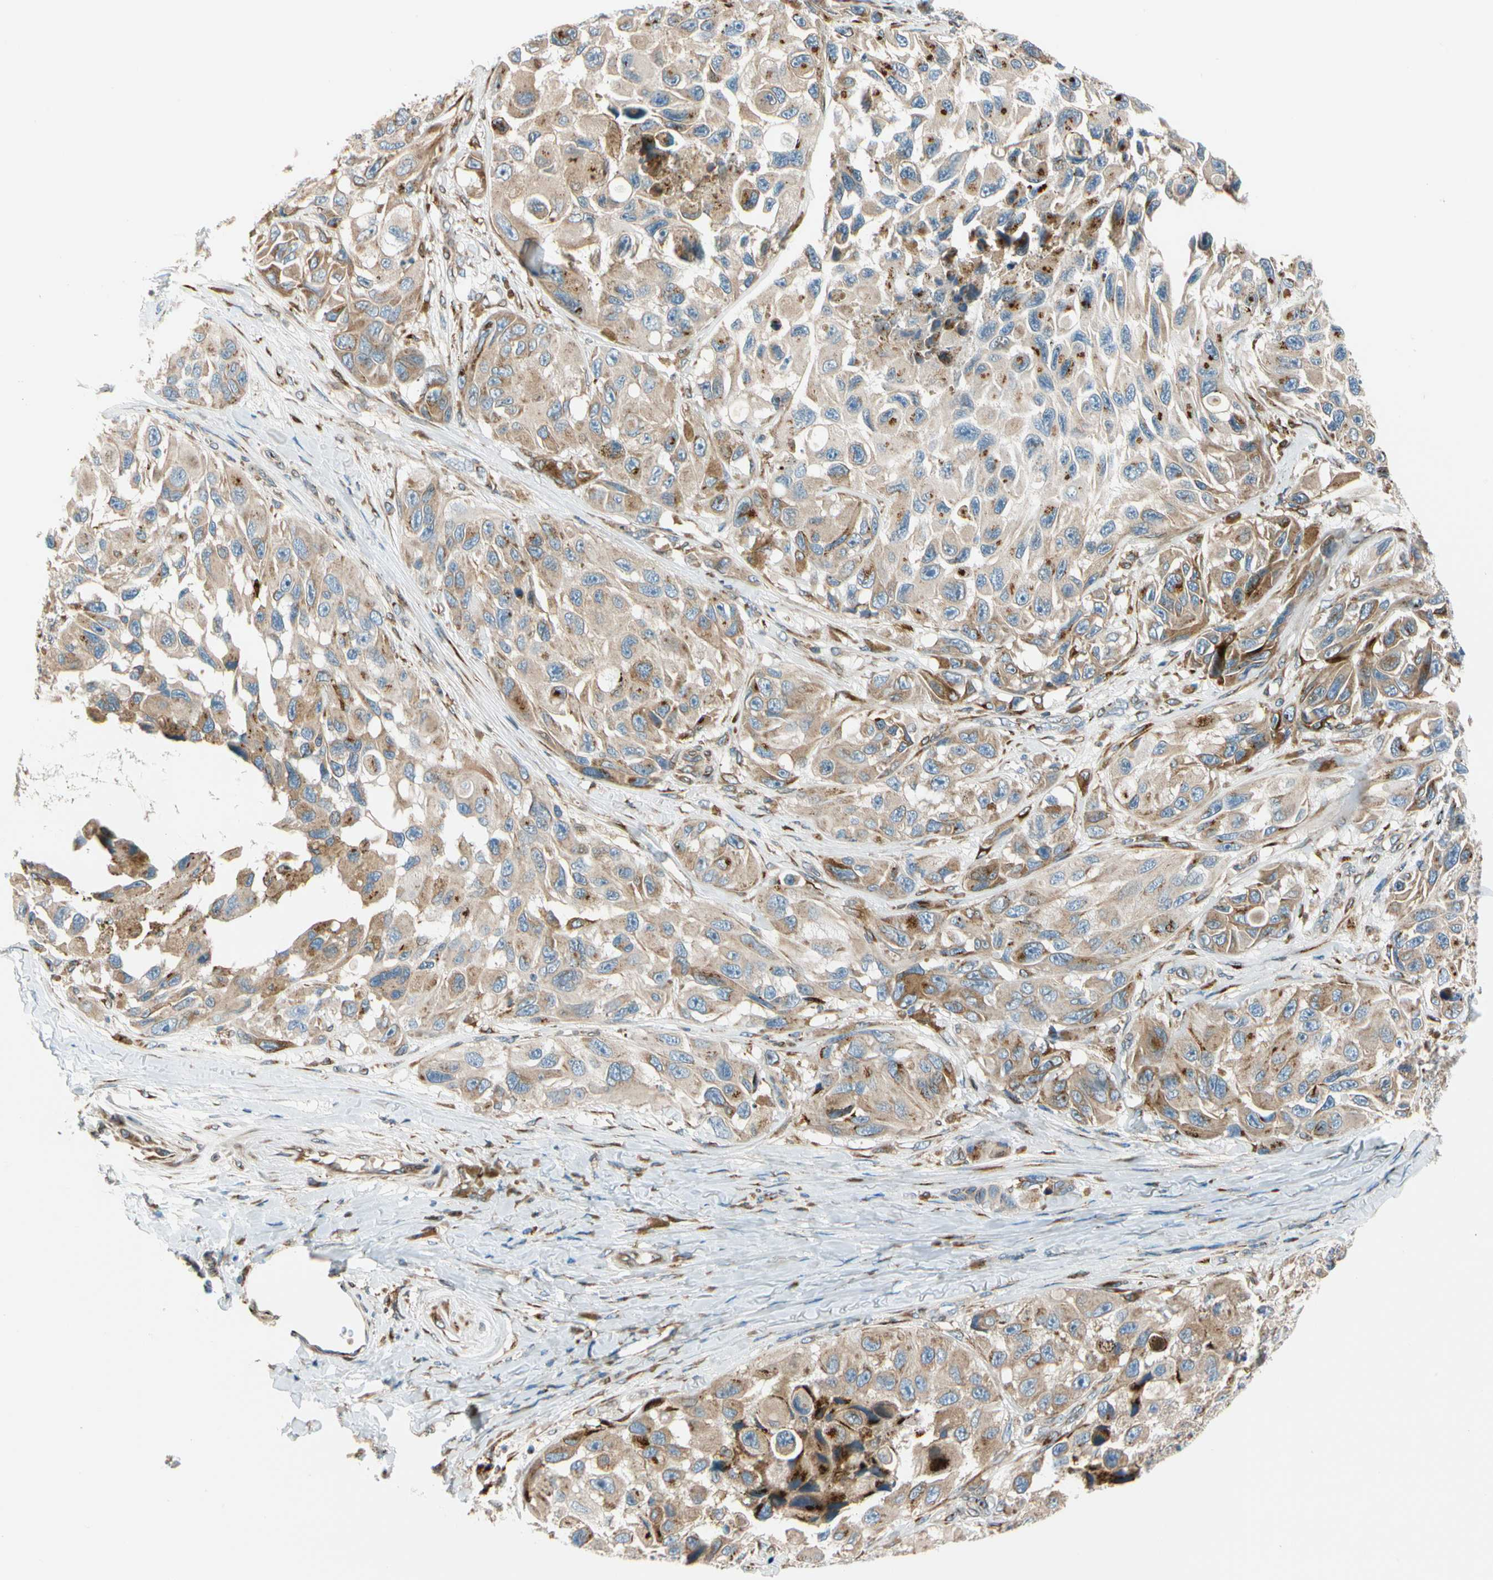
{"staining": {"intensity": "moderate", "quantity": ">75%", "location": "cytoplasmic/membranous"}, "tissue": "melanoma", "cell_type": "Tumor cells", "image_type": "cancer", "snomed": [{"axis": "morphology", "description": "Malignant melanoma, NOS"}, {"axis": "topography", "description": "Skin"}], "caption": "Melanoma tissue exhibits moderate cytoplasmic/membranous expression in about >75% of tumor cells, visualized by immunohistochemistry.", "gene": "NUCB1", "patient": {"sex": "female", "age": 73}}